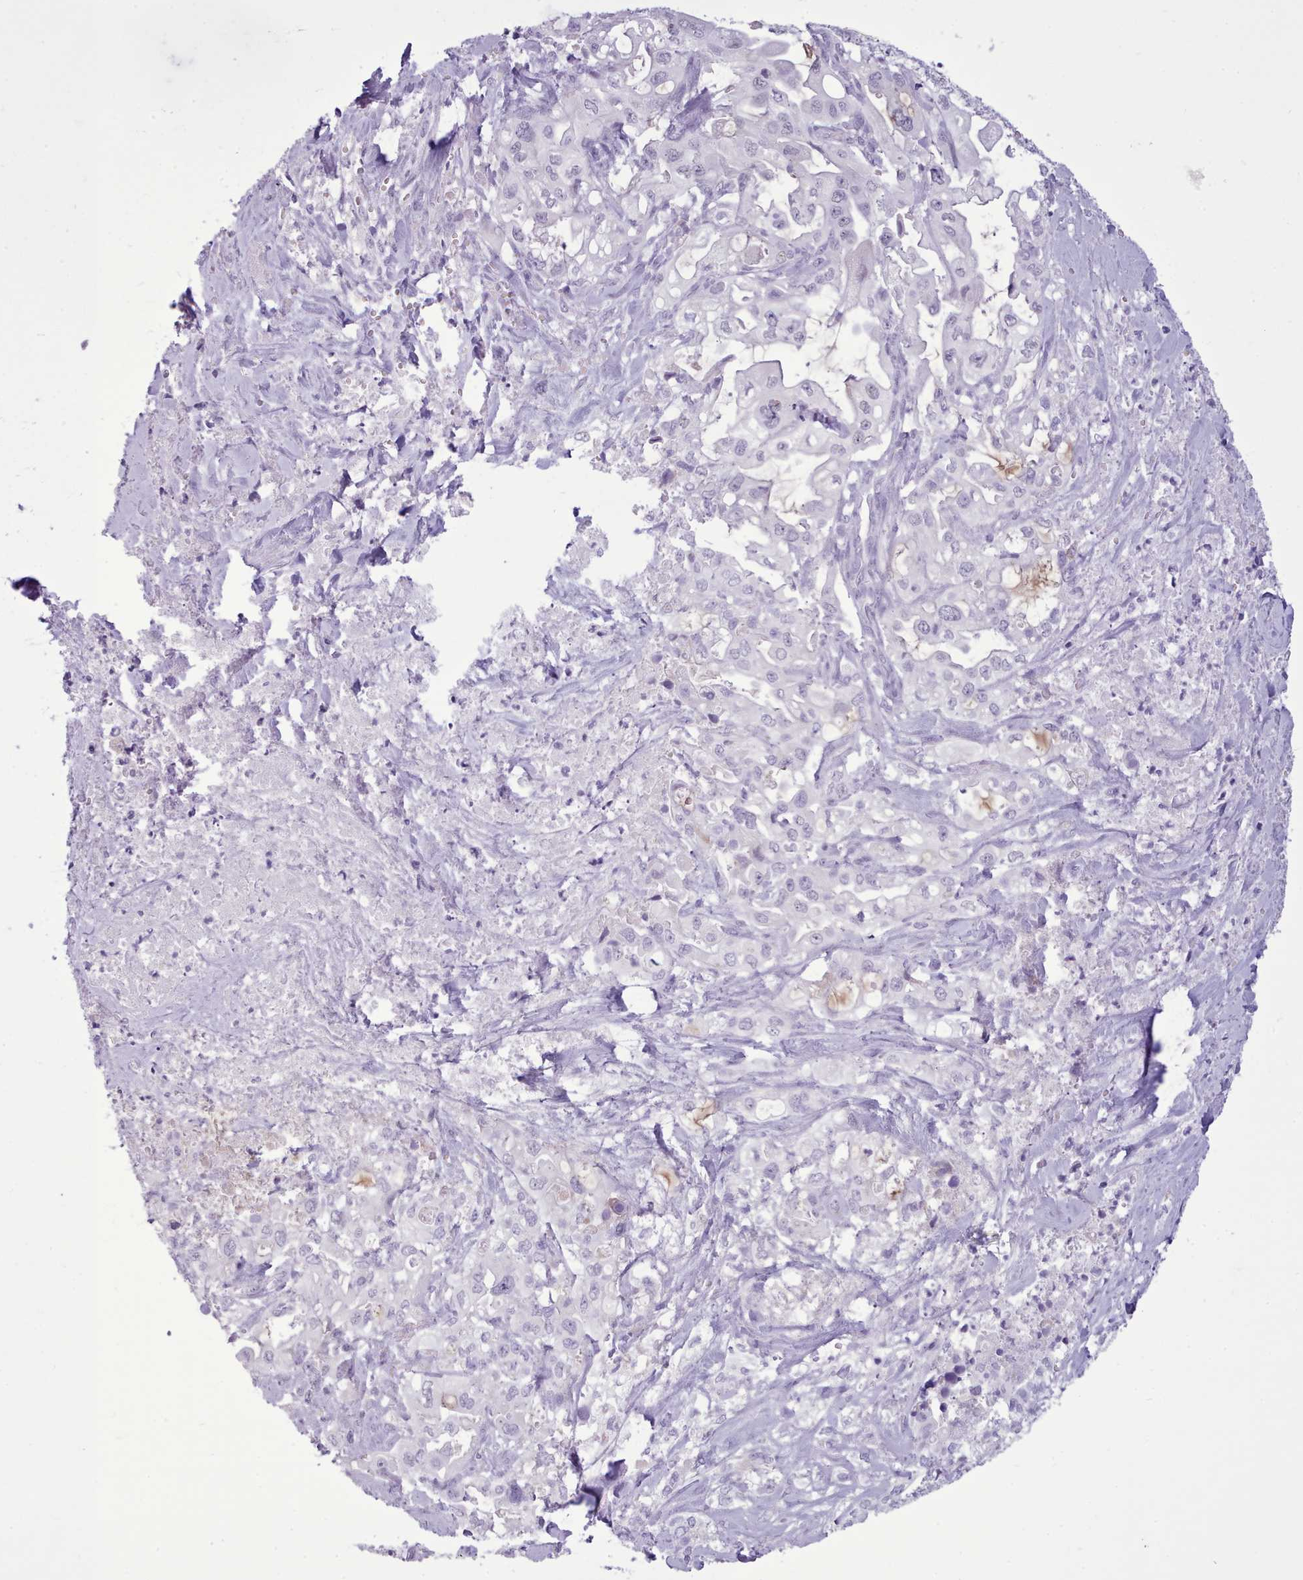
{"staining": {"intensity": "negative", "quantity": "none", "location": "none"}, "tissue": "pancreatic cancer", "cell_type": "Tumor cells", "image_type": "cancer", "snomed": [{"axis": "morphology", "description": "Adenocarcinoma, NOS"}, {"axis": "topography", "description": "Pancreas"}], "caption": "Immunohistochemistry micrograph of human pancreatic cancer stained for a protein (brown), which shows no positivity in tumor cells.", "gene": "FBXO48", "patient": {"sex": "female", "age": 61}}